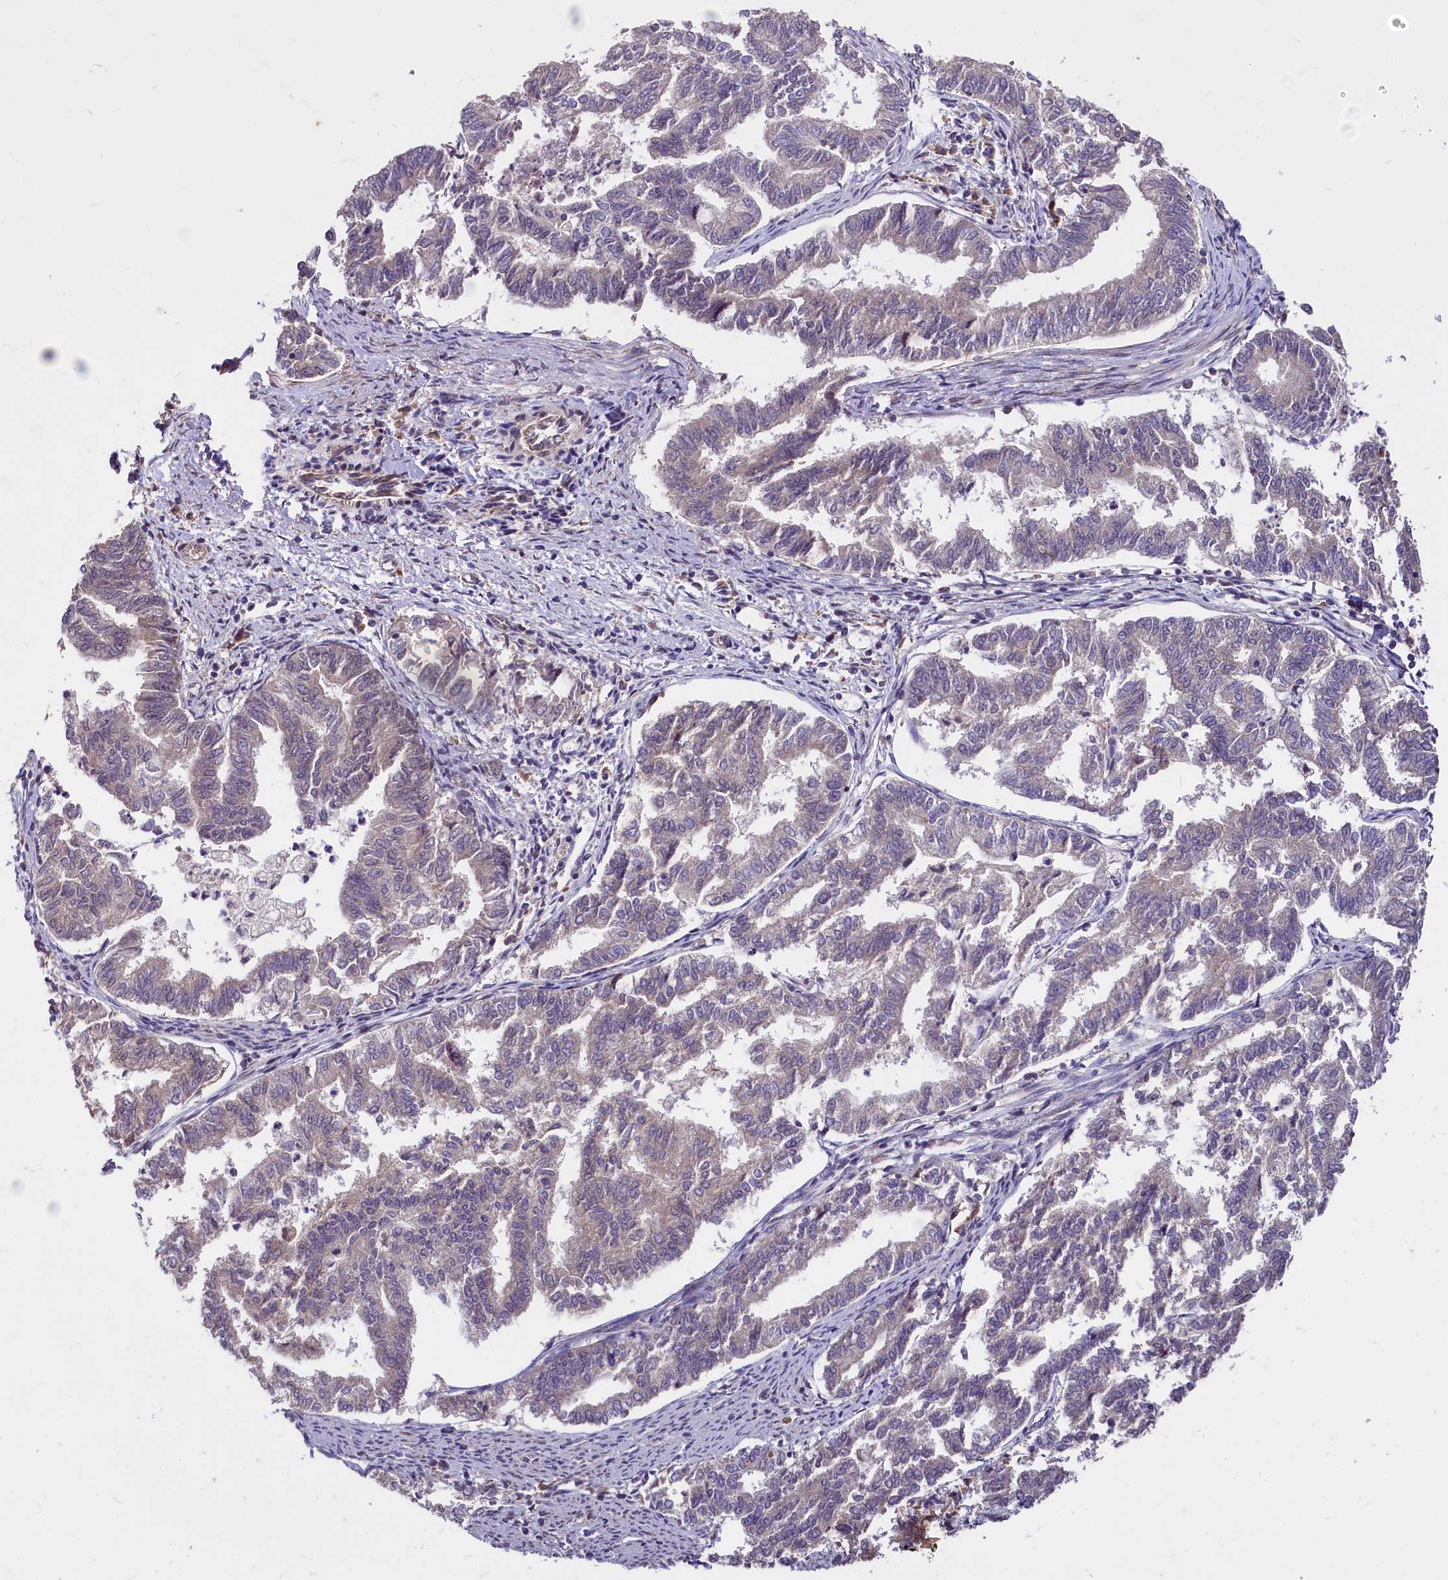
{"staining": {"intensity": "negative", "quantity": "none", "location": "none"}, "tissue": "endometrial cancer", "cell_type": "Tumor cells", "image_type": "cancer", "snomed": [{"axis": "morphology", "description": "Adenocarcinoma, NOS"}, {"axis": "topography", "description": "Endometrium"}], "caption": "Adenocarcinoma (endometrial) was stained to show a protein in brown. There is no significant positivity in tumor cells.", "gene": "UBE3A", "patient": {"sex": "female", "age": 79}}